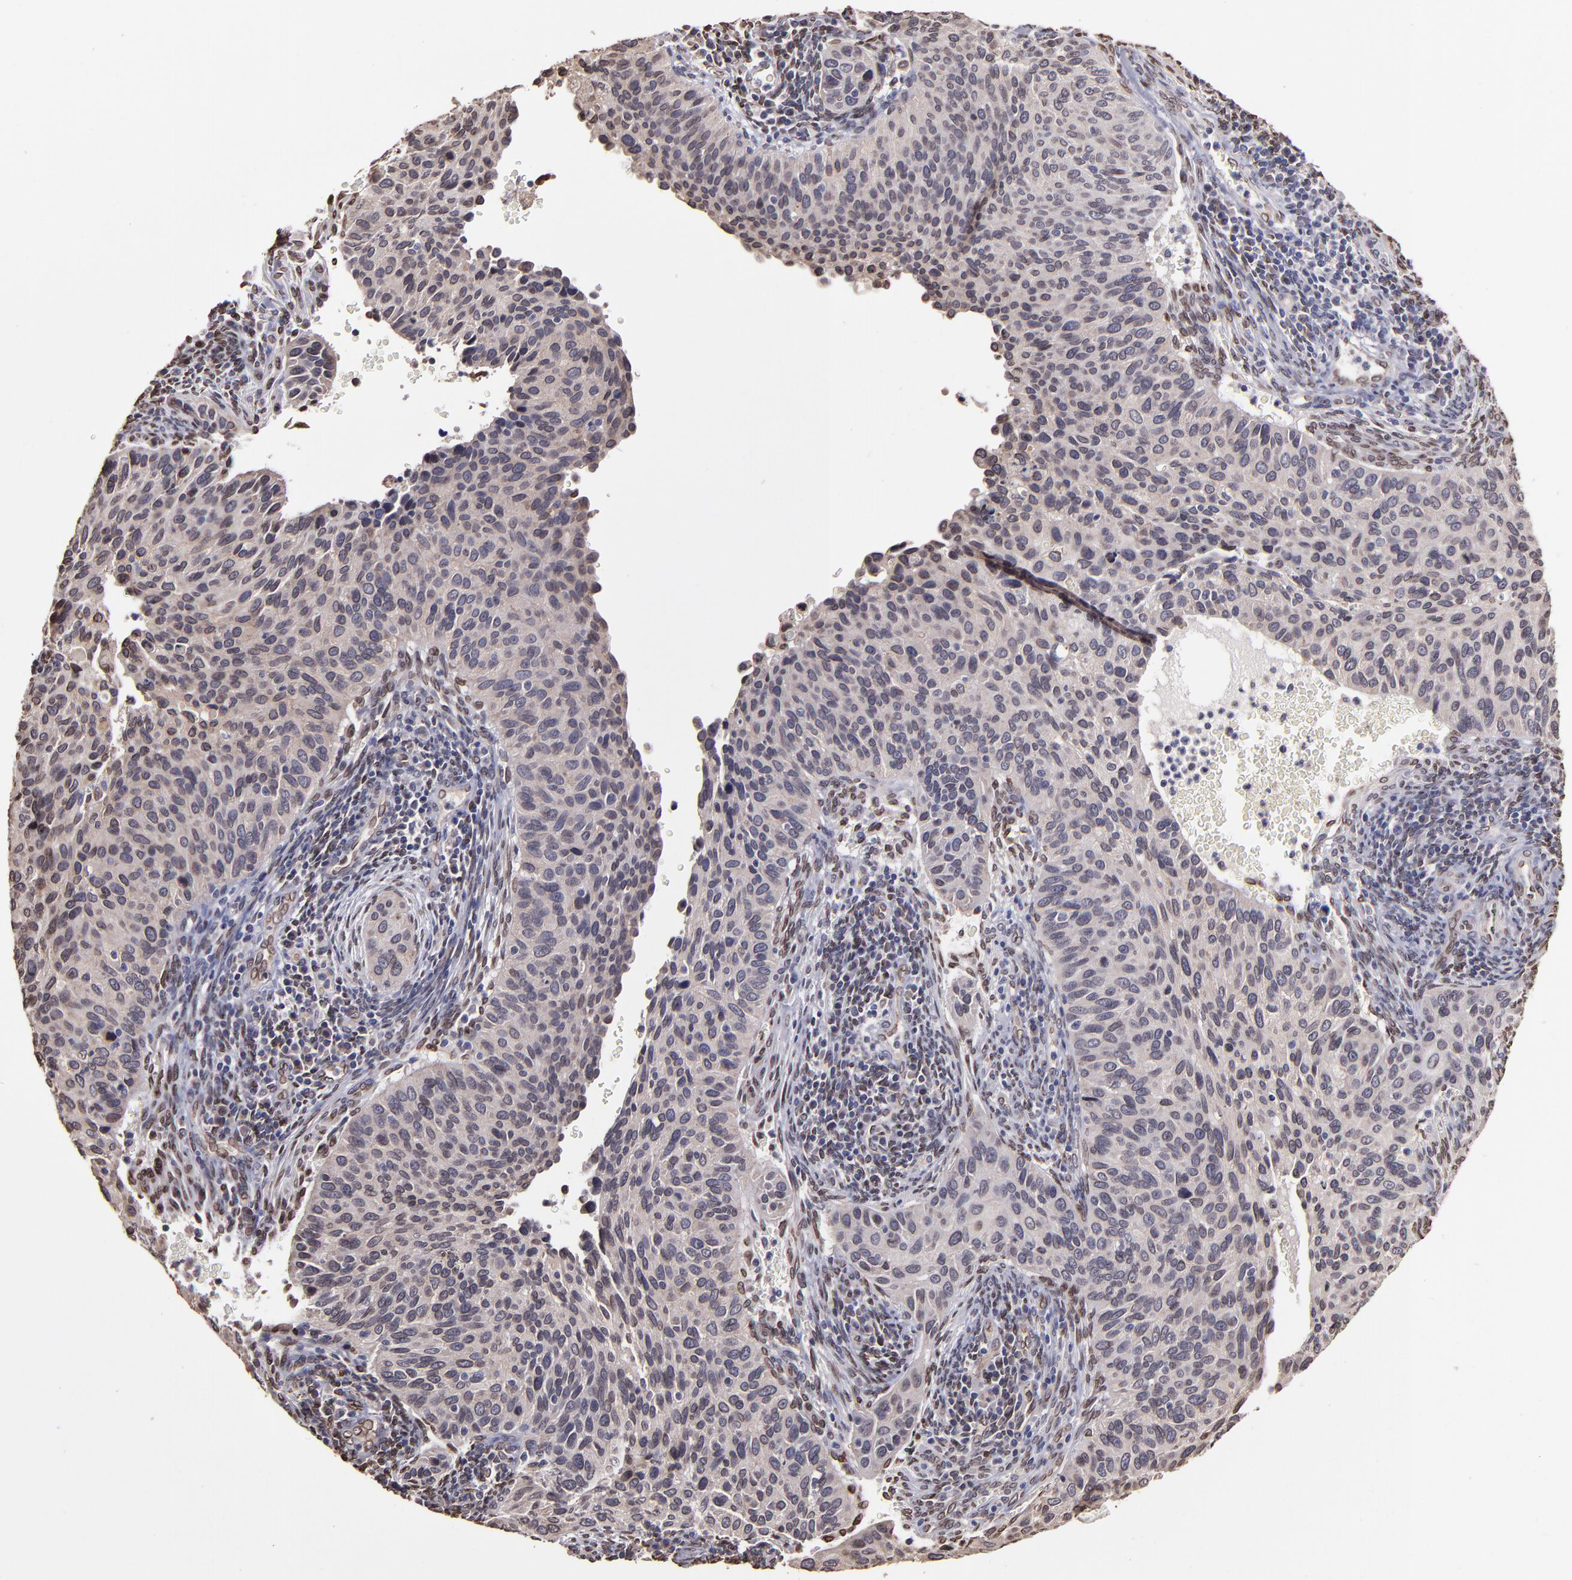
{"staining": {"intensity": "weak", "quantity": ">75%", "location": "cytoplasmic/membranous"}, "tissue": "cervical cancer", "cell_type": "Tumor cells", "image_type": "cancer", "snomed": [{"axis": "morphology", "description": "Adenocarcinoma, NOS"}, {"axis": "topography", "description": "Cervix"}], "caption": "A high-resolution photomicrograph shows immunohistochemistry (IHC) staining of cervical adenocarcinoma, which demonstrates weak cytoplasmic/membranous staining in approximately >75% of tumor cells.", "gene": "PUM3", "patient": {"sex": "female", "age": 29}}